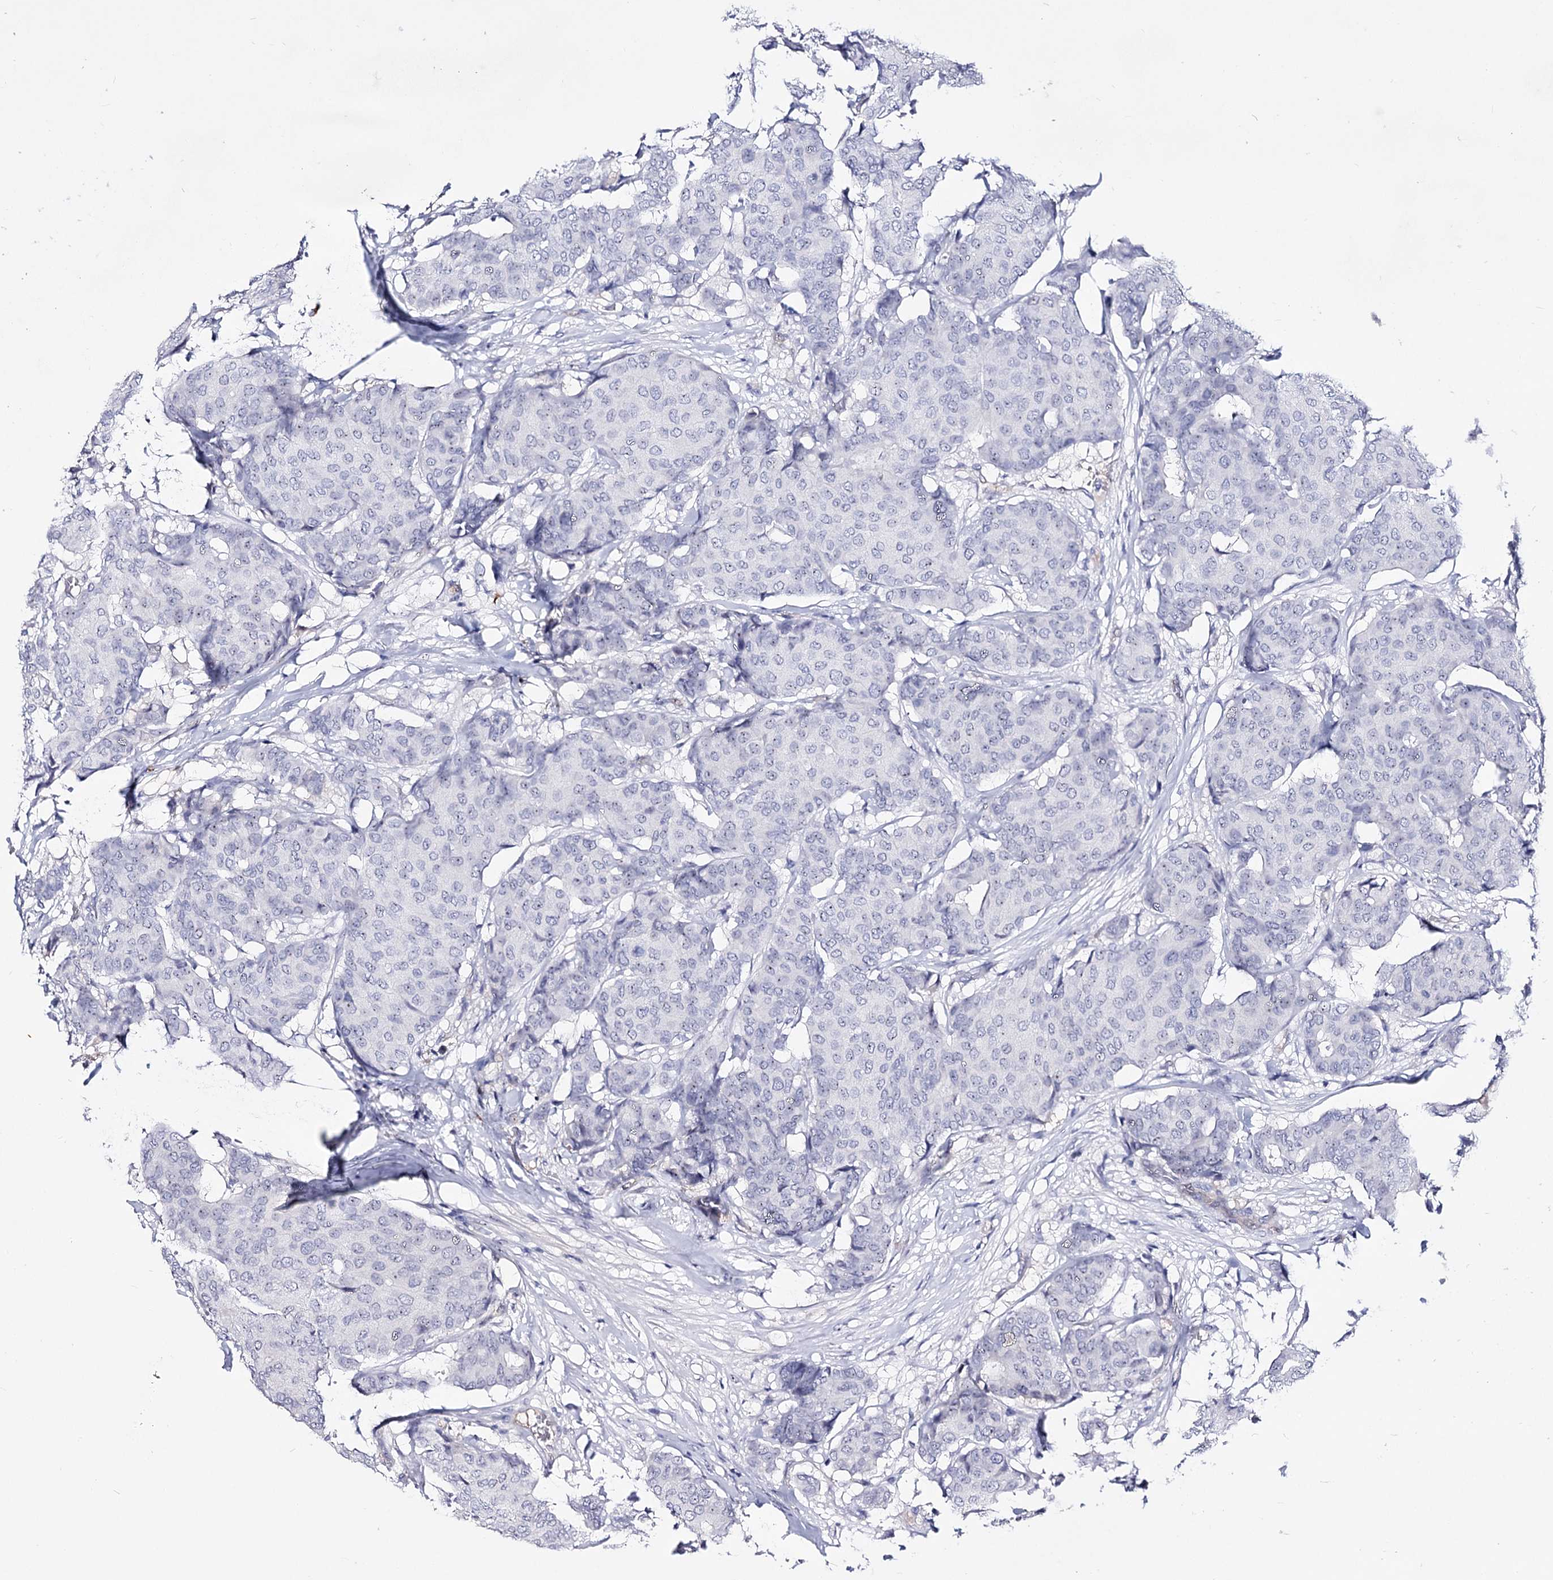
{"staining": {"intensity": "moderate", "quantity": "<25%", "location": "nuclear"}, "tissue": "breast cancer", "cell_type": "Tumor cells", "image_type": "cancer", "snomed": [{"axis": "morphology", "description": "Duct carcinoma"}, {"axis": "topography", "description": "Breast"}], "caption": "Human invasive ductal carcinoma (breast) stained for a protein (brown) demonstrates moderate nuclear positive staining in approximately <25% of tumor cells.", "gene": "PCGF5", "patient": {"sex": "female", "age": 75}}